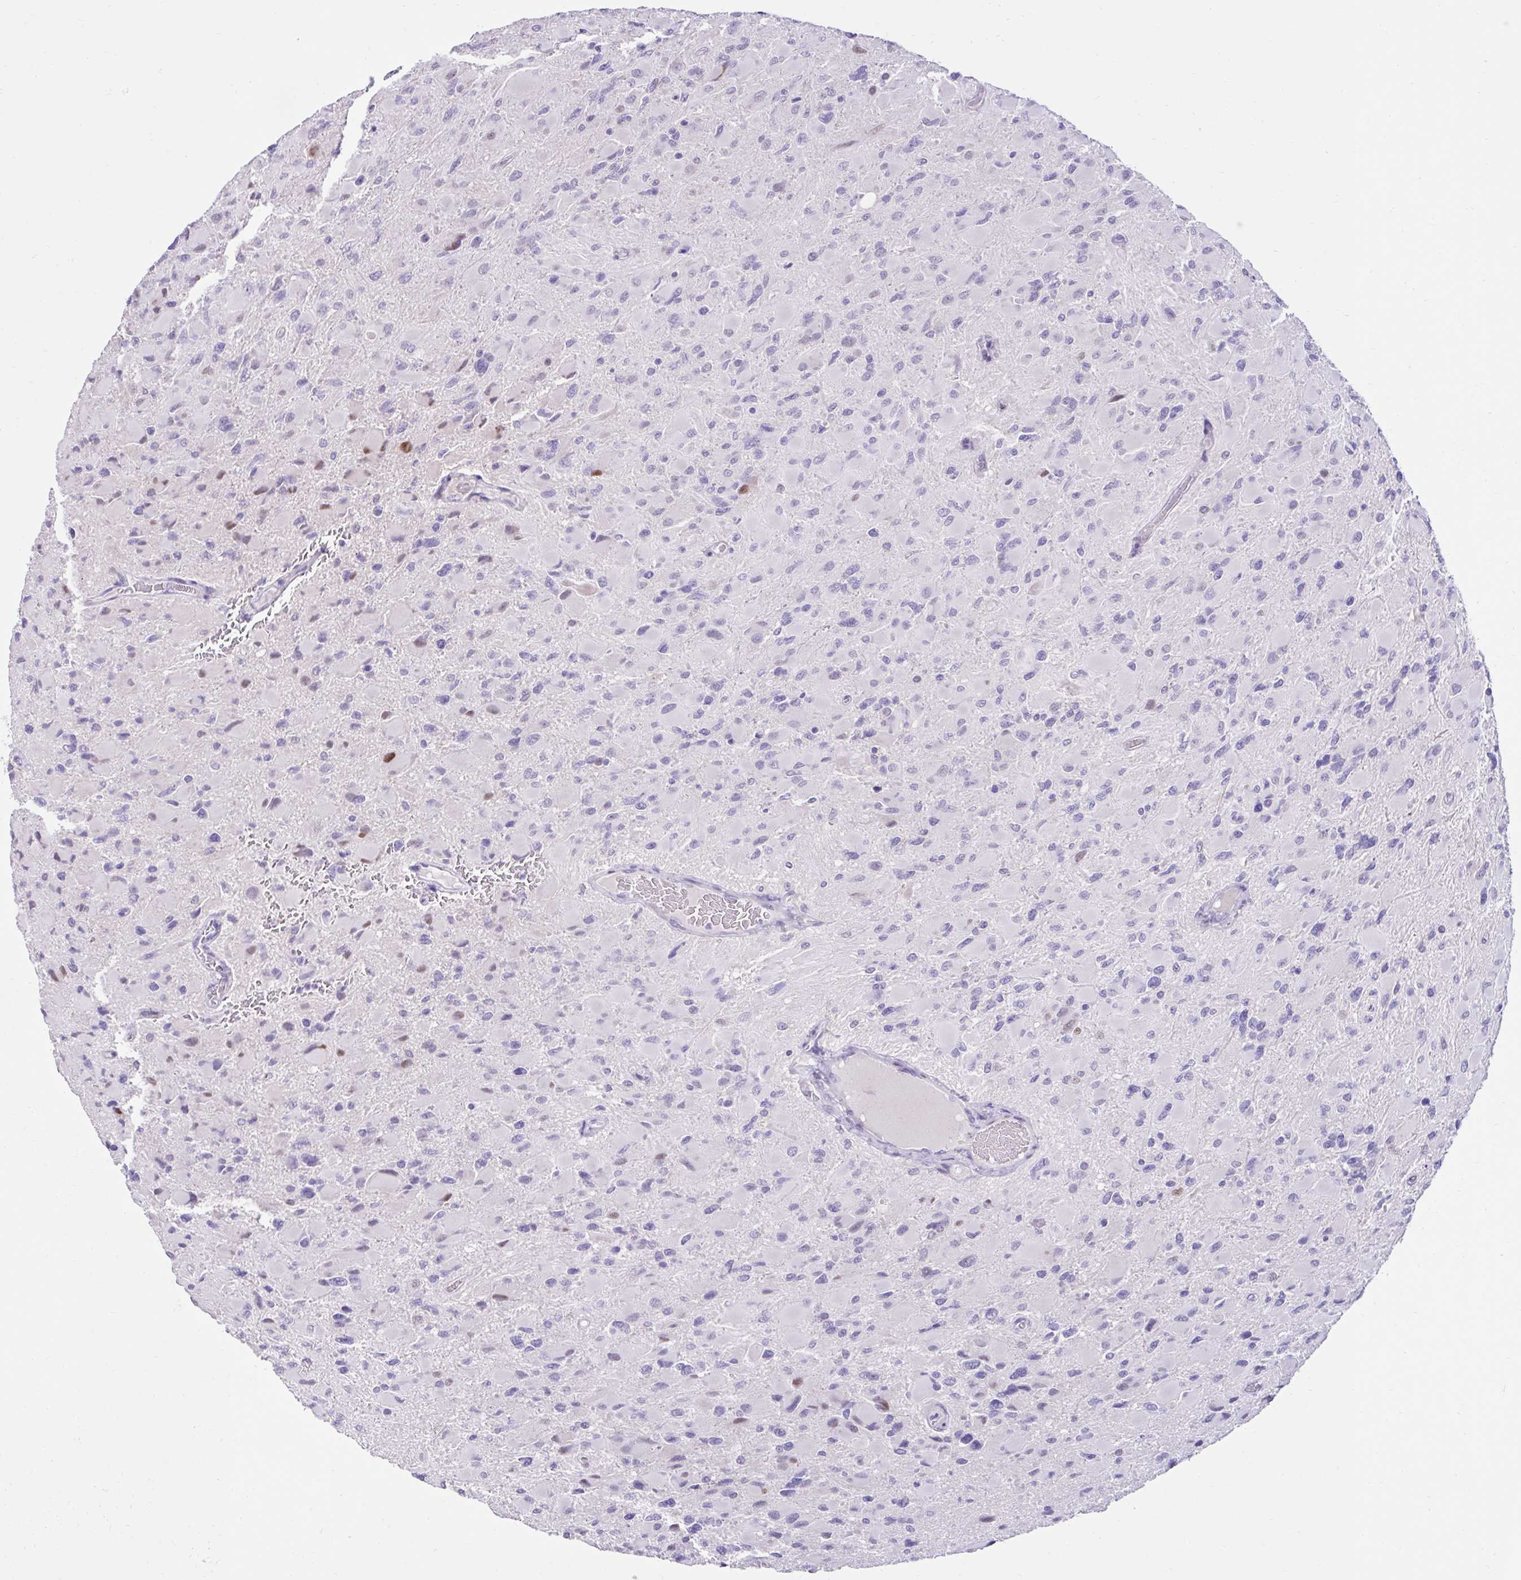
{"staining": {"intensity": "moderate", "quantity": "<25%", "location": "nuclear"}, "tissue": "glioma", "cell_type": "Tumor cells", "image_type": "cancer", "snomed": [{"axis": "morphology", "description": "Glioma, malignant, High grade"}, {"axis": "topography", "description": "Cerebral cortex"}], "caption": "The histopathology image shows a brown stain indicating the presence of a protein in the nuclear of tumor cells in glioma.", "gene": "NHLH2", "patient": {"sex": "female", "age": 36}}